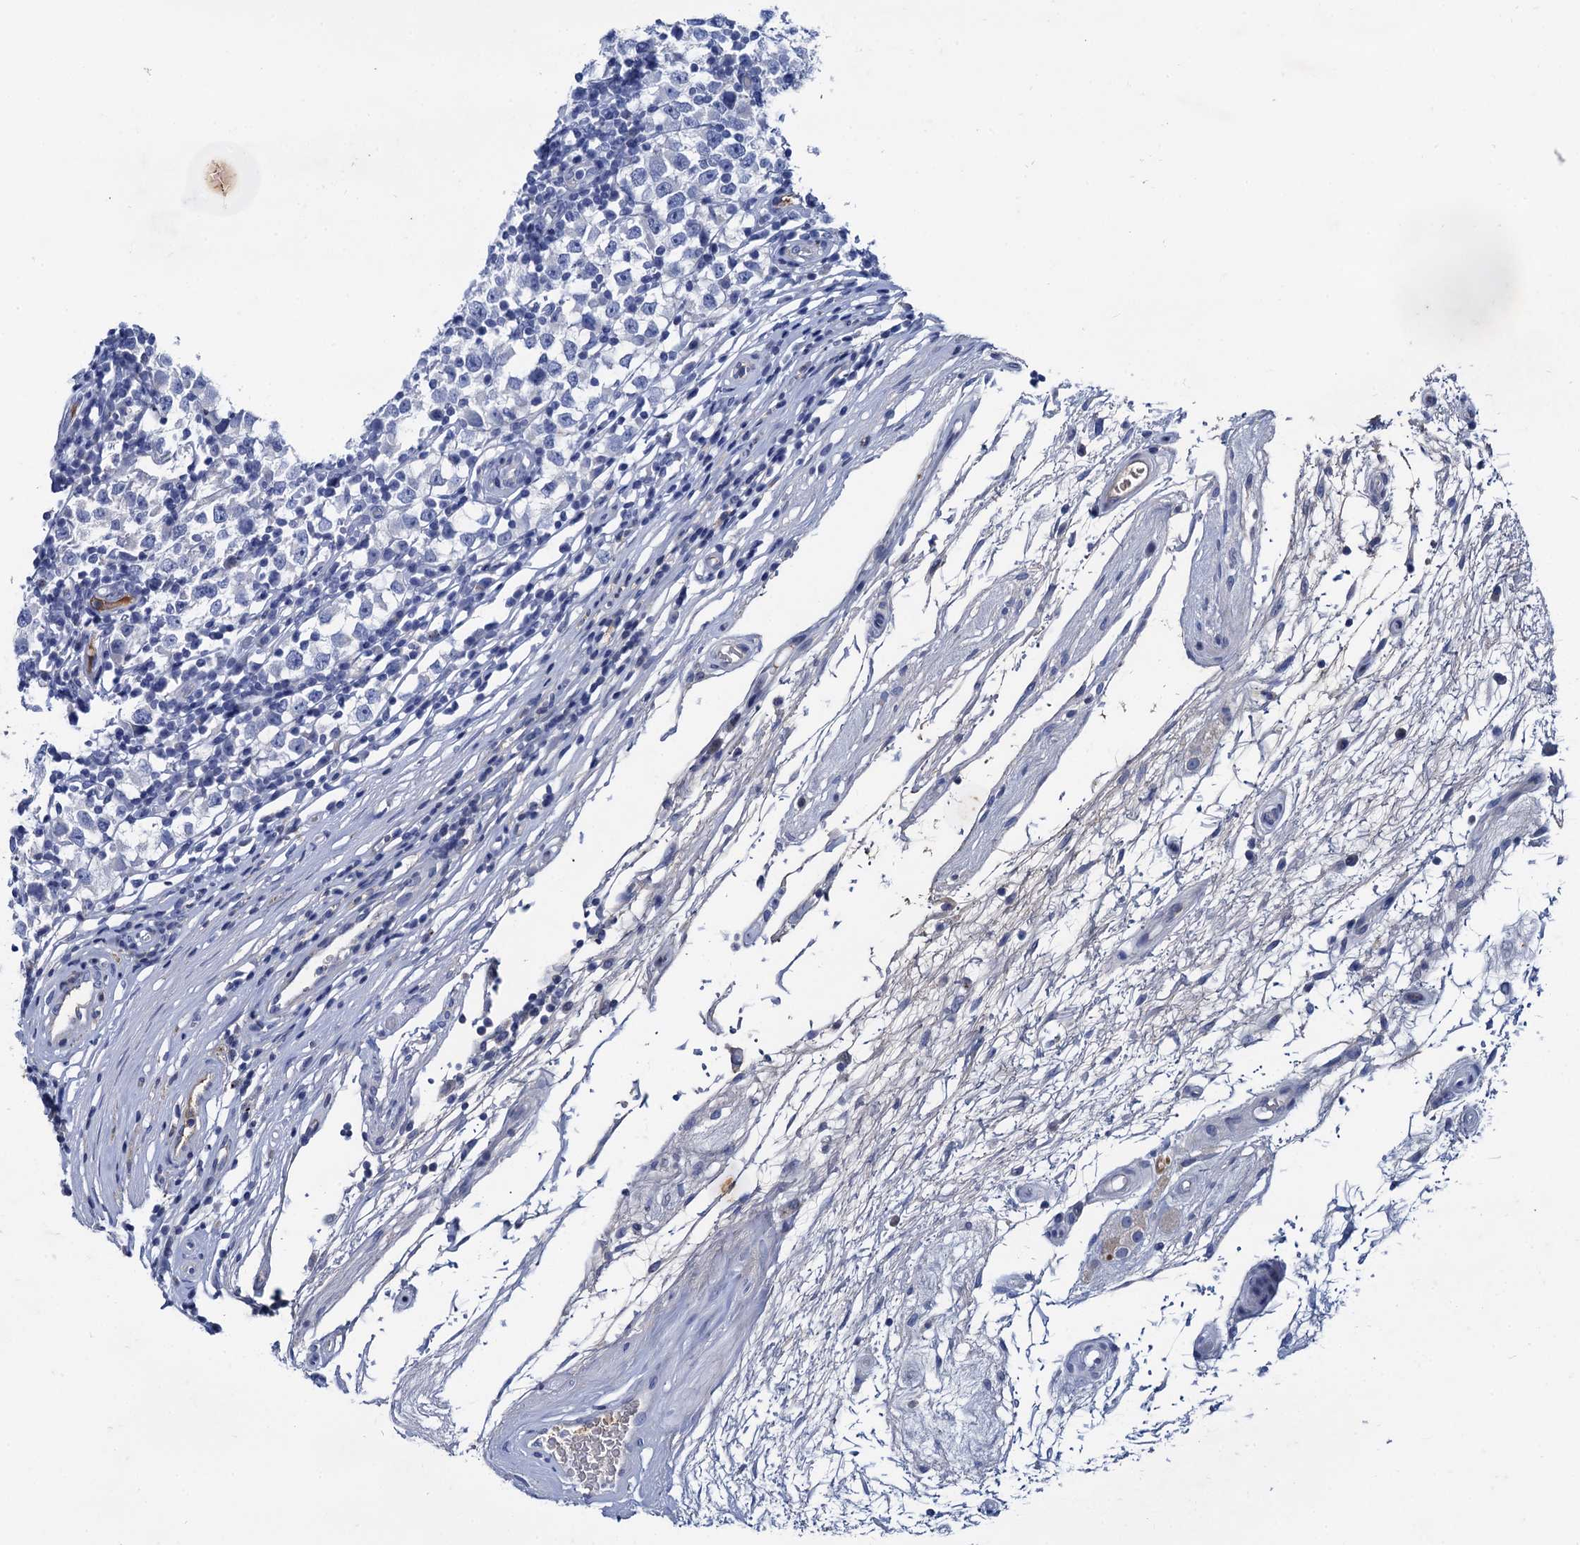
{"staining": {"intensity": "negative", "quantity": "none", "location": "none"}, "tissue": "testis cancer", "cell_type": "Tumor cells", "image_type": "cancer", "snomed": [{"axis": "morphology", "description": "Seminoma, NOS"}, {"axis": "topography", "description": "Testis"}], "caption": "IHC histopathology image of neoplastic tissue: human testis cancer stained with DAB exhibits no significant protein positivity in tumor cells.", "gene": "TMEM72", "patient": {"sex": "male", "age": 65}}